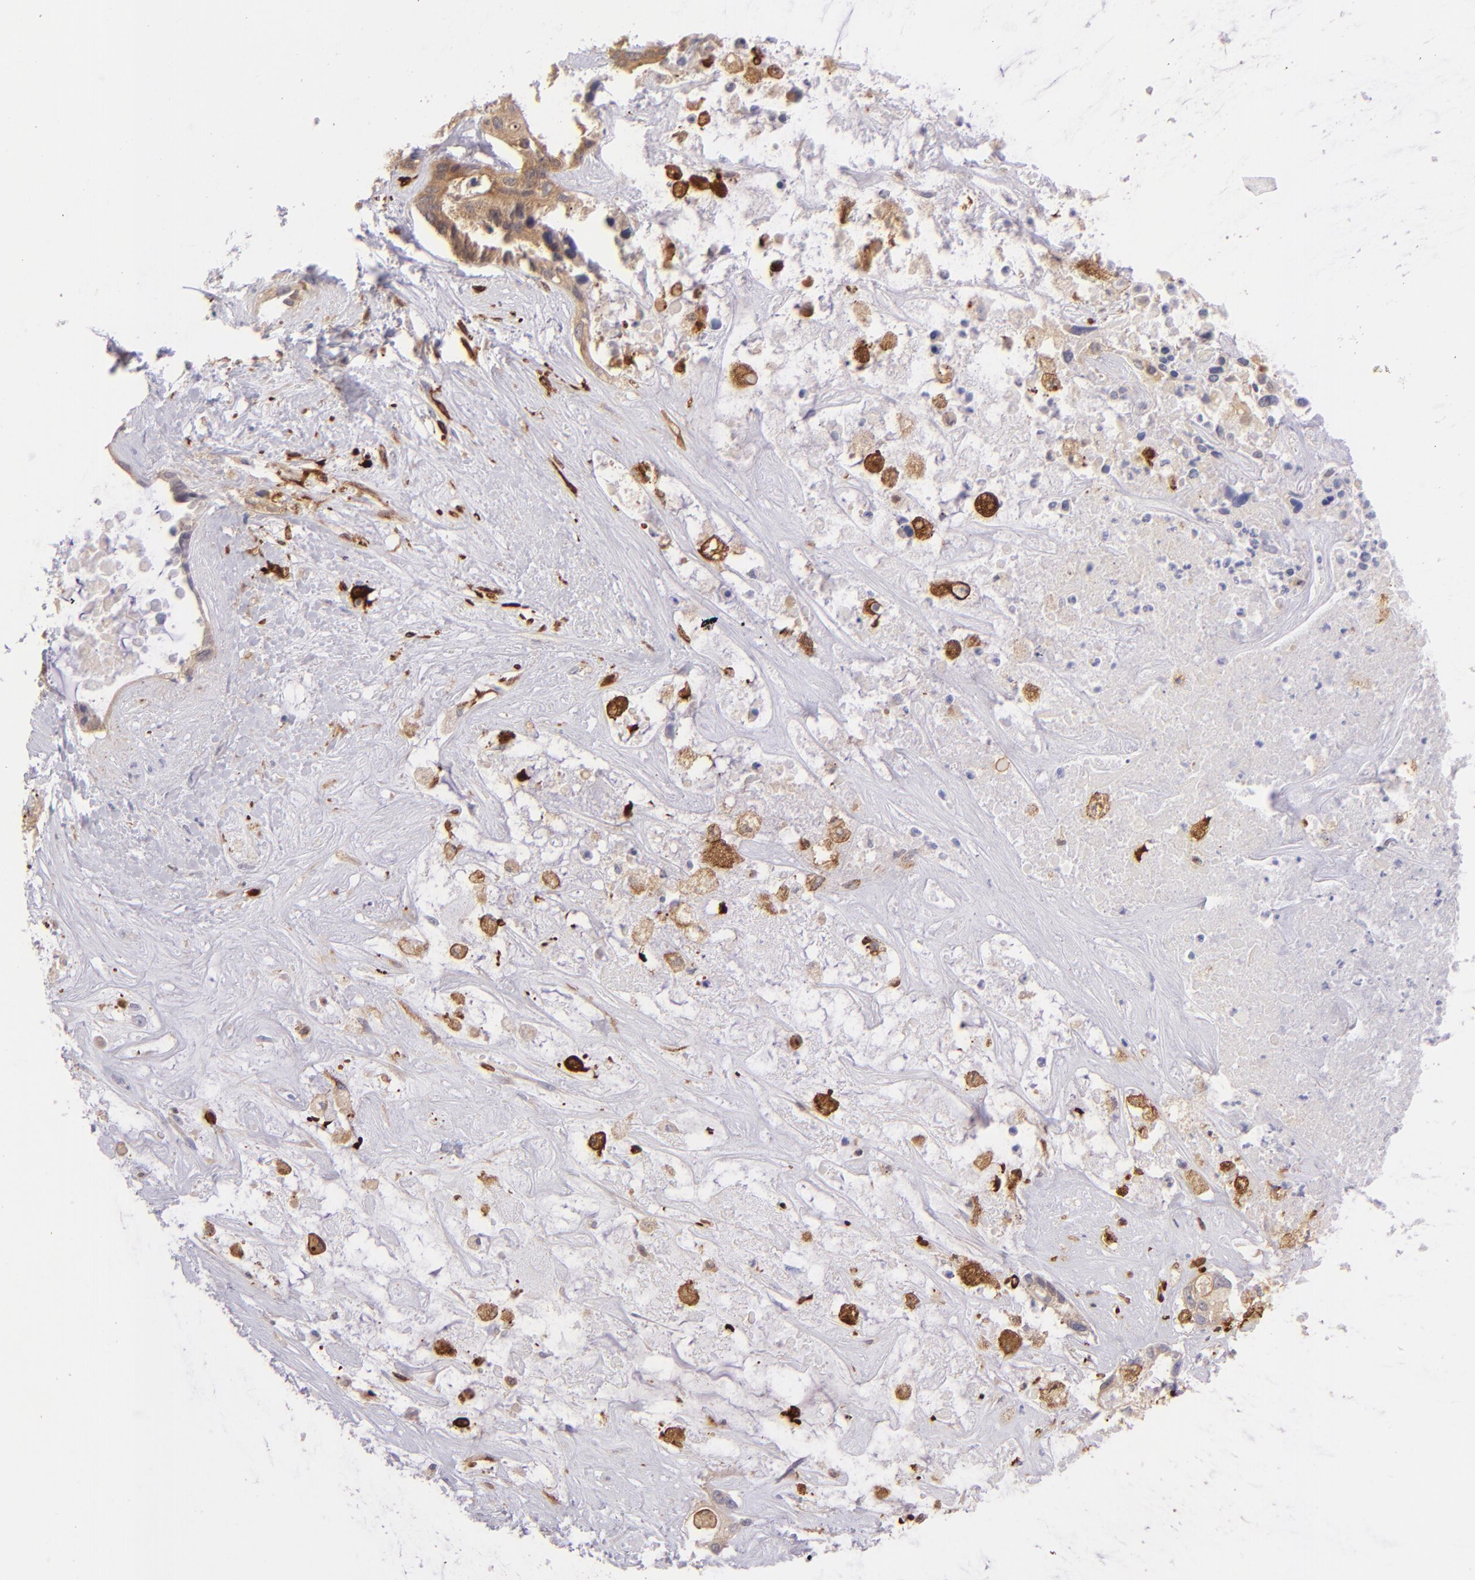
{"staining": {"intensity": "moderate", "quantity": ">75%", "location": "cytoplasmic/membranous"}, "tissue": "liver cancer", "cell_type": "Tumor cells", "image_type": "cancer", "snomed": [{"axis": "morphology", "description": "Cholangiocarcinoma"}, {"axis": "topography", "description": "Liver"}], "caption": "Protein analysis of liver cholangiocarcinoma tissue displays moderate cytoplasmic/membranous staining in approximately >75% of tumor cells. The staining was performed using DAB to visualize the protein expression in brown, while the nuclei were stained in blue with hematoxylin (Magnification: 20x).", "gene": "SH2D4A", "patient": {"sex": "female", "age": 65}}